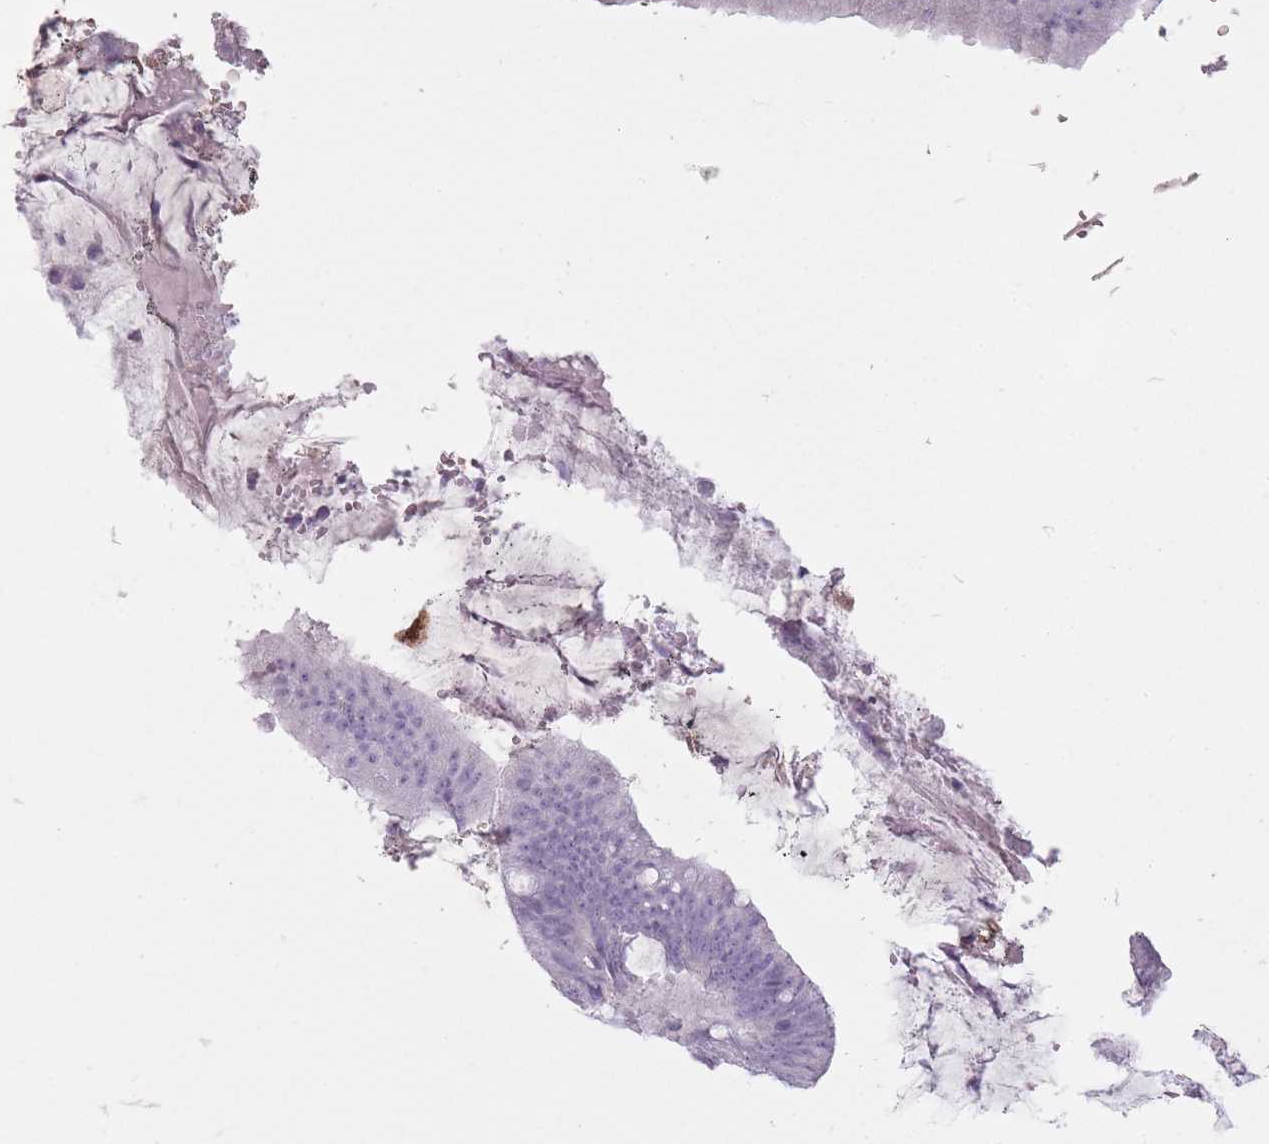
{"staining": {"intensity": "negative", "quantity": "none", "location": "none"}, "tissue": "colorectal cancer", "cell_type": "Tumor cells", "image_type": "cancer", "snomed": [{"axis": "morphology", "description": "Adenocarcinoma, NOS"}, {"axis": "topography", "description": "Colon"}], "caption": "A high-resolution histopathology image shows immunohistochemistry staining of colorectal adenocarcinoma, which displays no significant positivity in tumor cells.", "gene": "RFX4", "patient": {"sex": "female", "age": 43}}